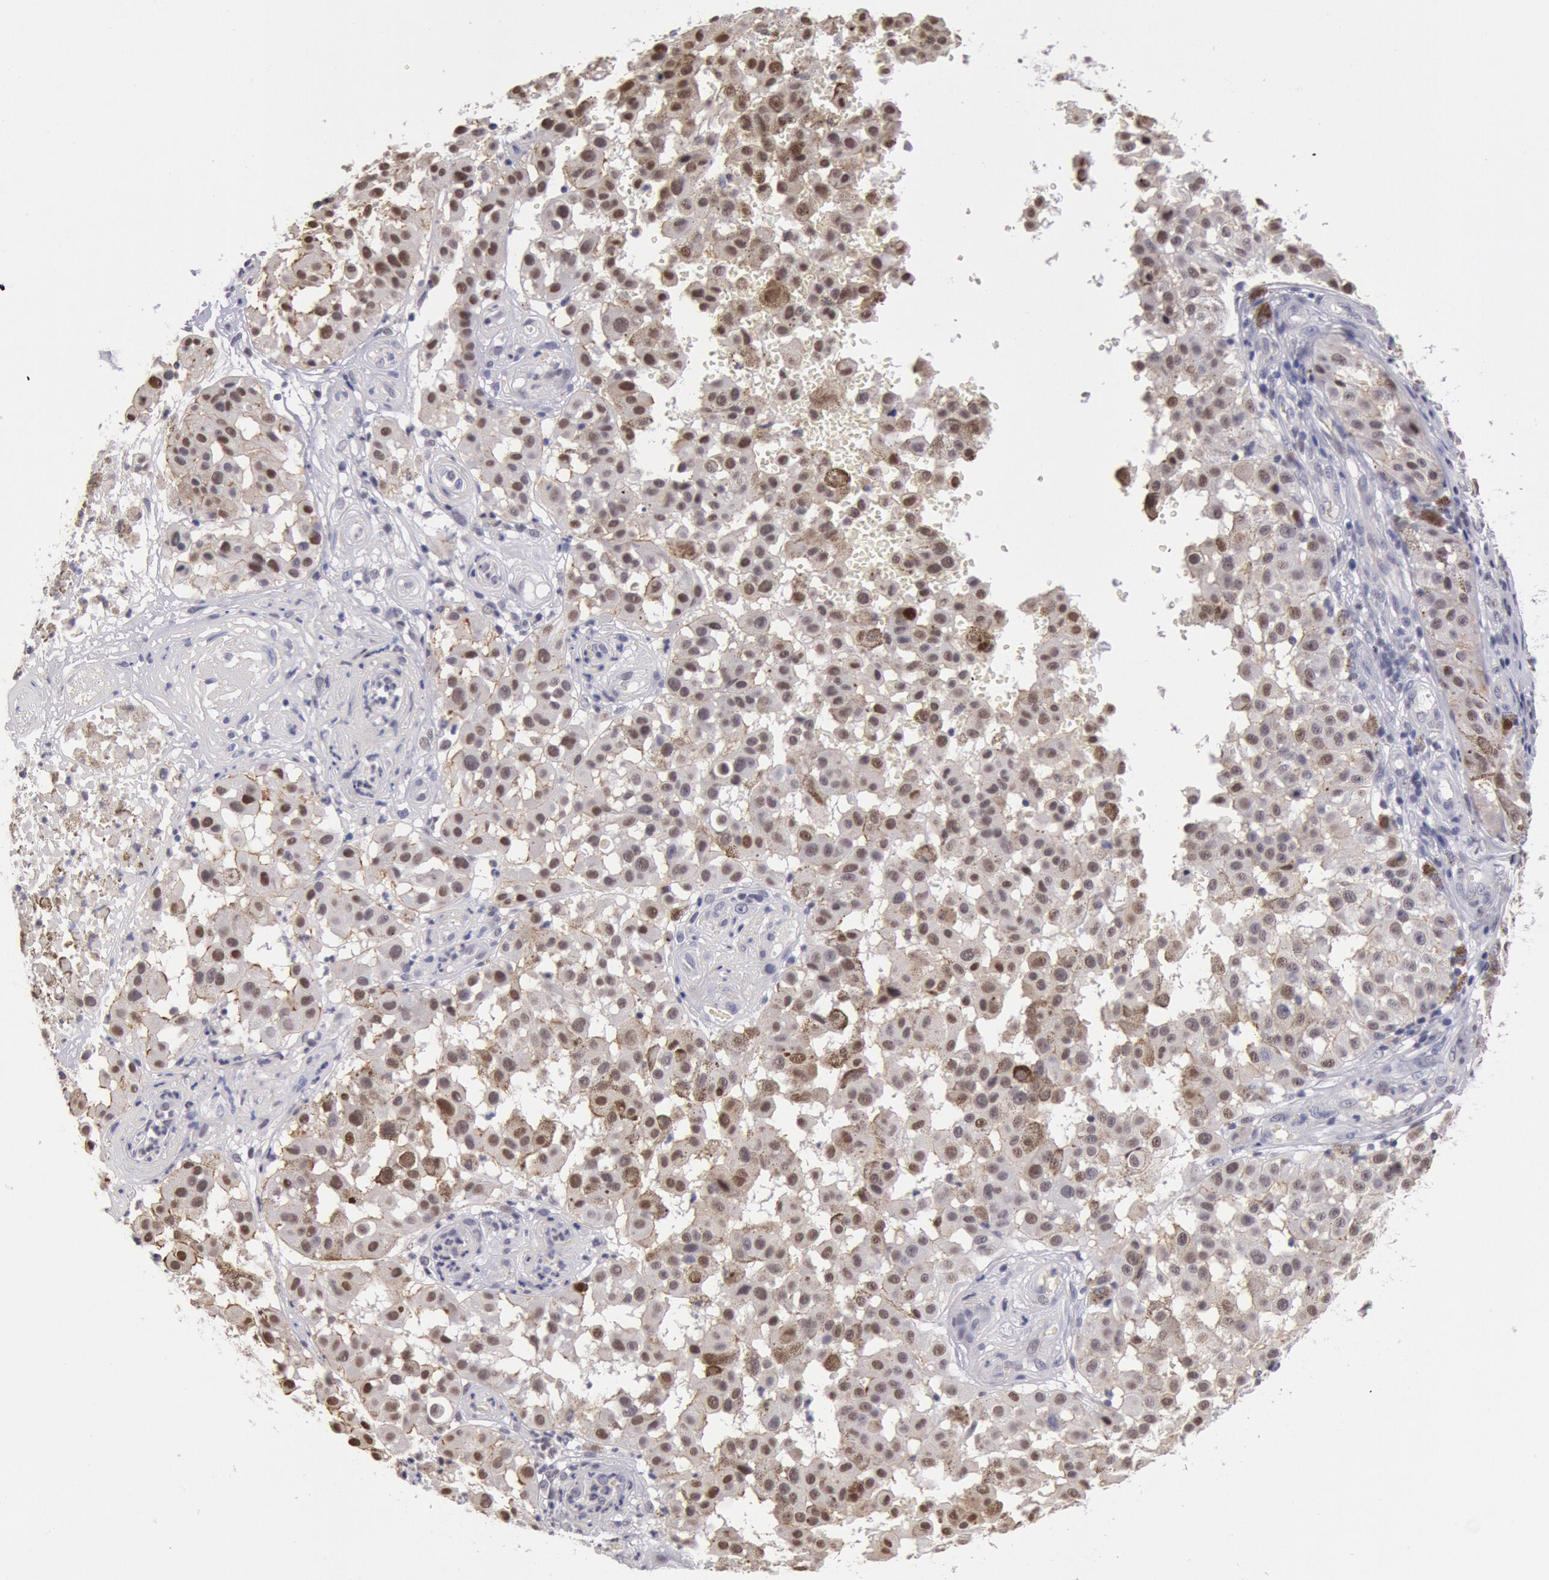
{"staining": {"intensity": "moderate", "quantity": "25%-75%", "location": "cytoplasmic/membranous,nuclear"}, "tissue": "melanoma", "cell_type": "Tumor cells", "image_type": "cancer", "snomed": [{"axis": "morphology", "description": "Malignant melanoma, NOS"}, {"axis": "topography", "description": "Skin"}], "caption": "There is medium levels of moderate cytoplasmic/membranous and nuclear expression in tumor cells of malignant melanoma, as demonstrated by immunohistochemical staining (brown color).", "gene": "MYH7", "patient": {"sex": "female", "age": 64}}